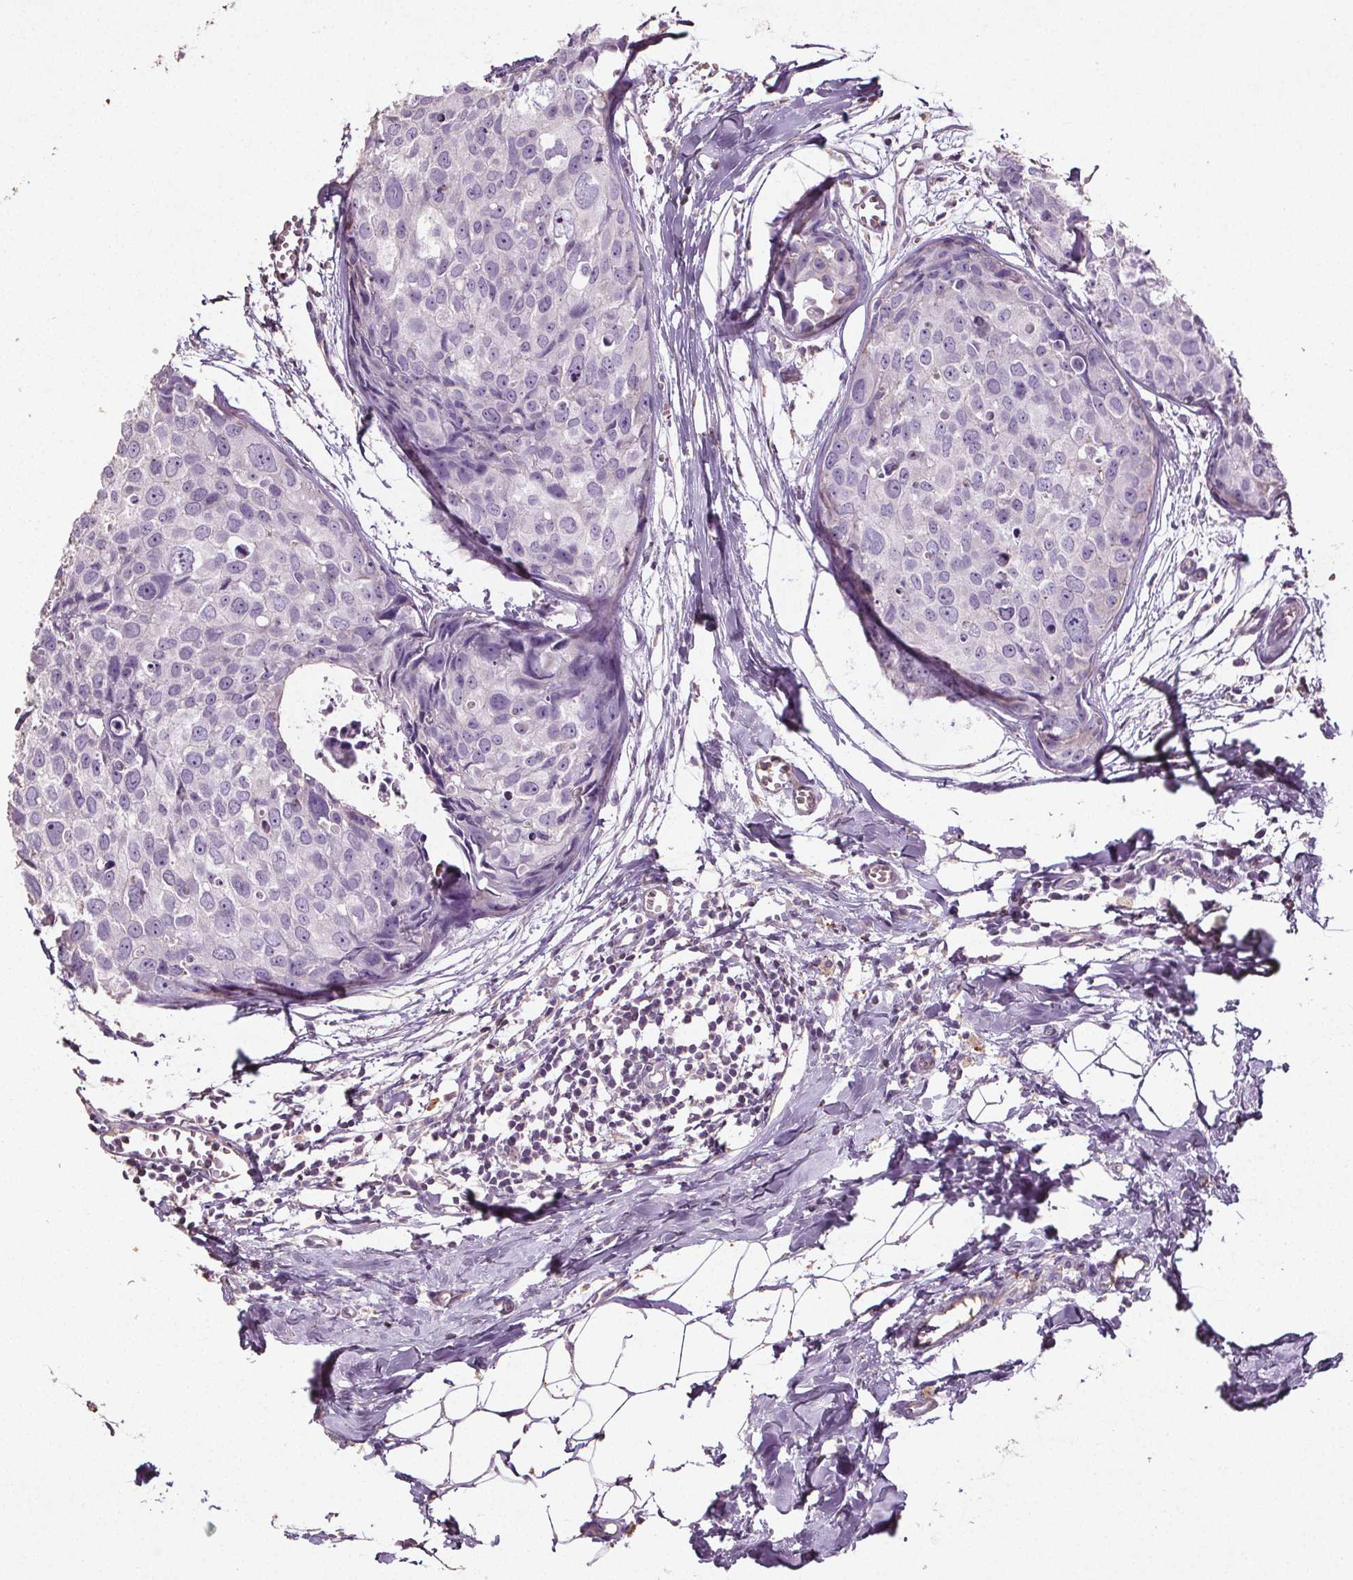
{"staining": {"intensity": "negative", "quantity": "none", "location": "none"}, "tissue": "breast cancer", "cell_type": "Tumor cells", "image_type": "cancer", "snomed": [{"axis": "morphology", "description": "Duct carcinoma"}, {"axis": "topography", "description": "Breast"}], "caption": "There is no significant expression in tumor cells of infiltrating ductal carcinoma (breast). Nuclei are stained in blue.", "gene": "C19orf84", "patient": {"sex": "female", "age": 38}}